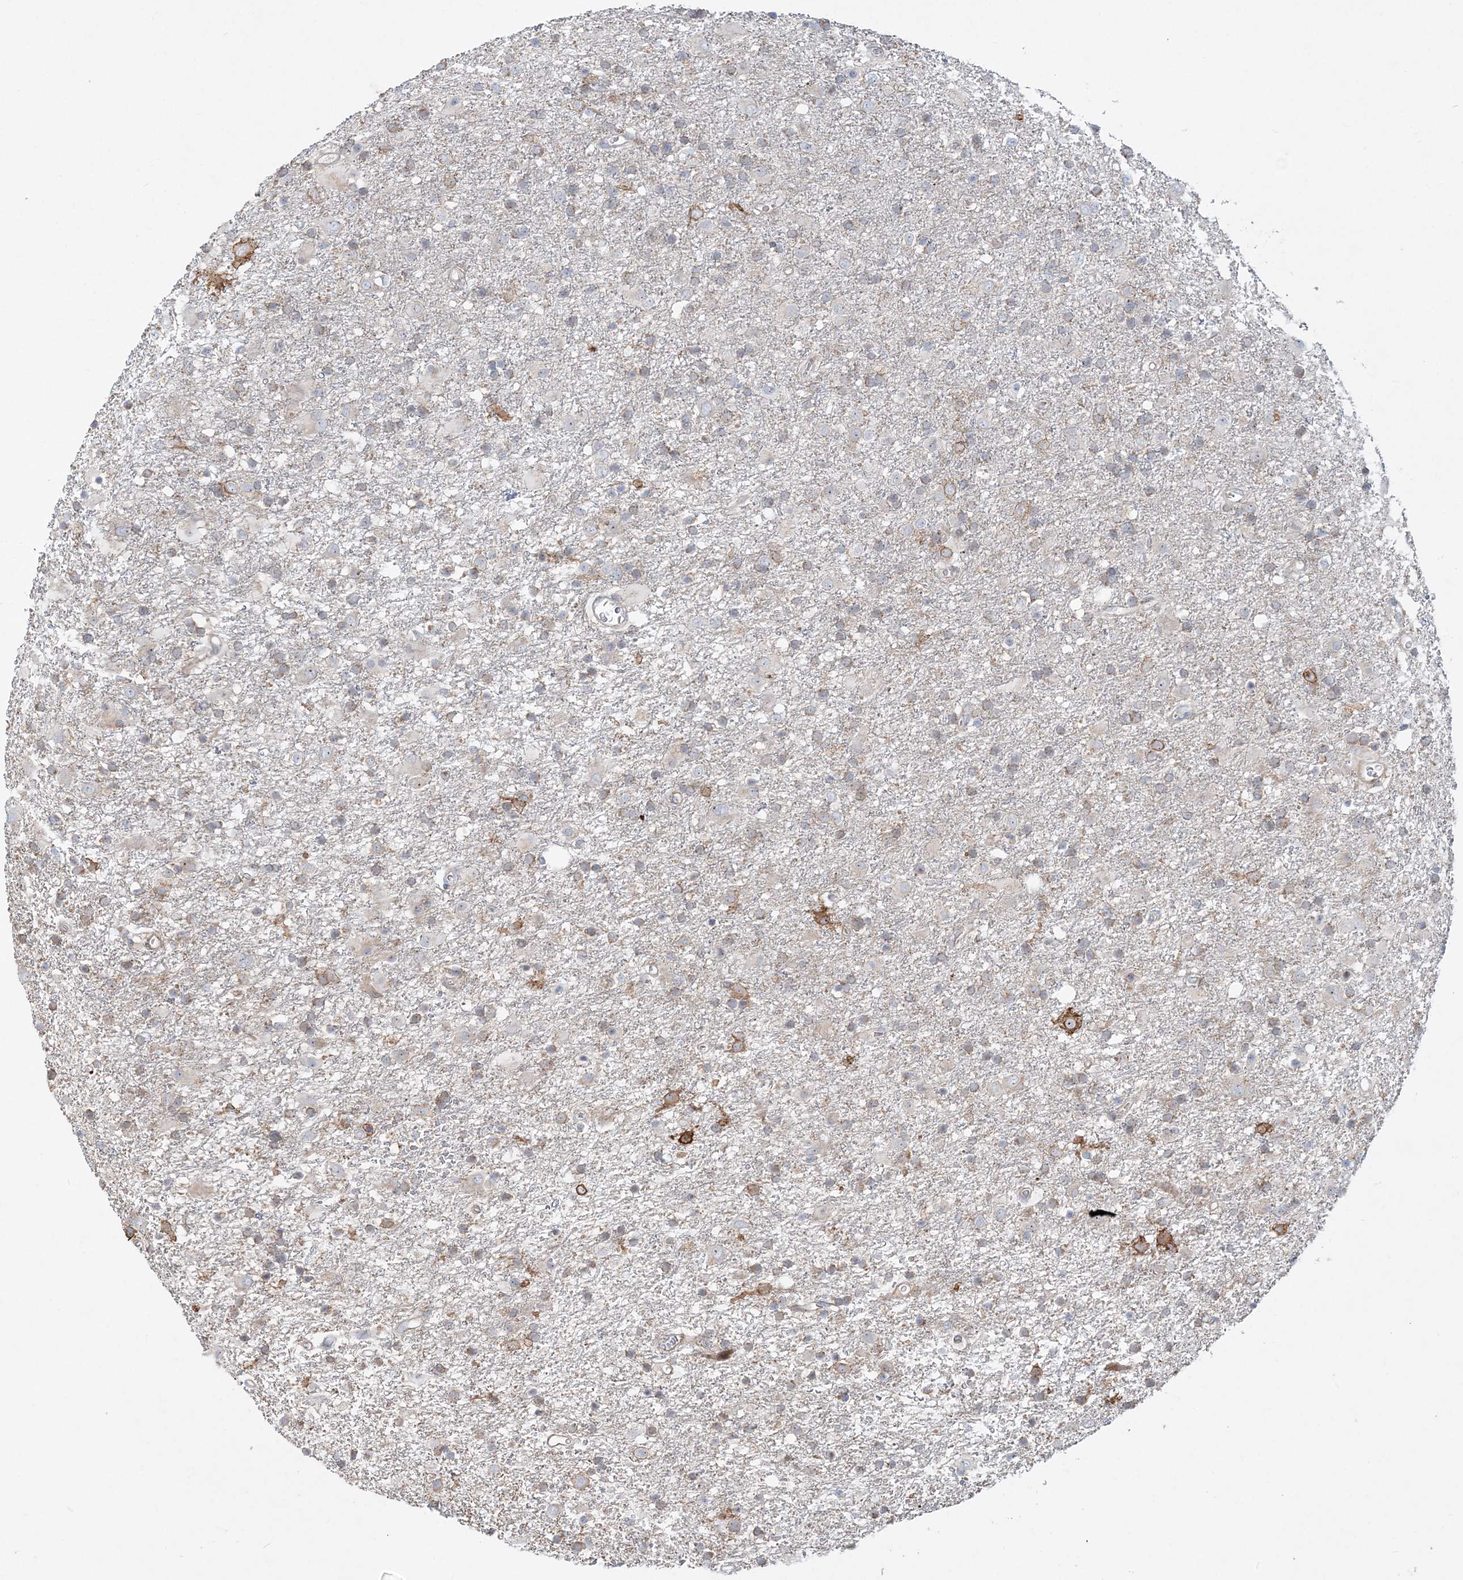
{"staining": {"intensity": "weak", "quantity": "25%-75%", "location": "cytoplasmic/membranous"}, "tissue": "glioma", "cell_type": "Tumor cells", "image_type": "cancer", "snomed": [{"axis": "morphology", "description": "Glioma, malignant, Low grade"}, {"axis": "topography", "description": "Brain"}], "caption": "Tumor cells exhibit weak cytoplasmic/membranous positivity in about 25%-75% of cells in glioma.", "gene": "CXXC5", "patient": {"sex": "male", "age": 65}}